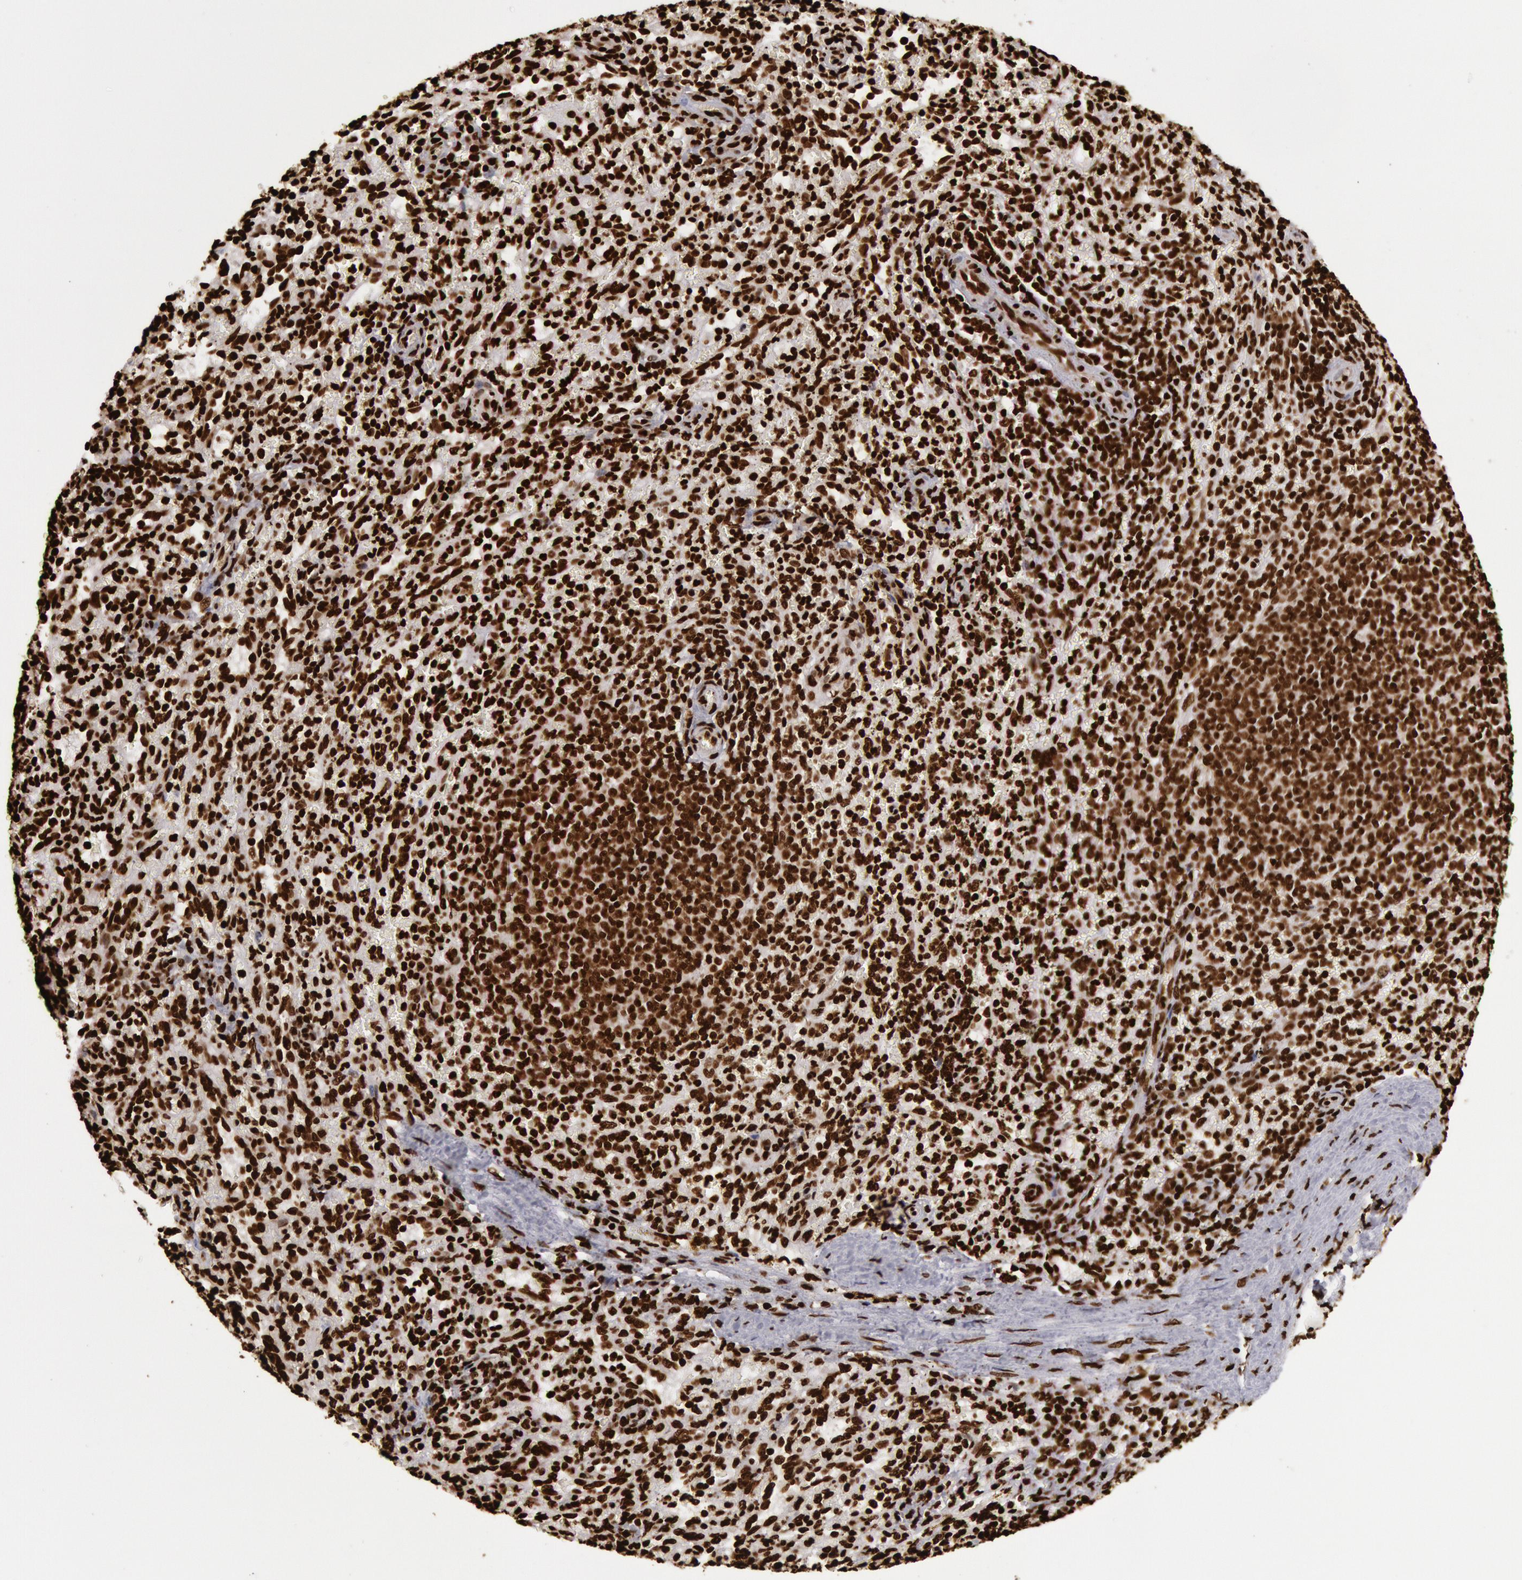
{"staining": {"intensity": "strong", "quantity": ">75%", "location": "nuclear"}, "tissue": "spleen", "cell_type": "Cells in red pulp", "image_type": "normal", "snomed": [{"axis": "morphology", "description": "Normal tissue, NOS"}, {"axis": "topography", "description": "Spleen"}], "caption": "Strong nuclear staining for a protein is appreciated in about >75% of cells in red pulp of normal spleen using immunohistochemistry.", "gene": "H3", "patient": {"sex": "female", "age": 10}}